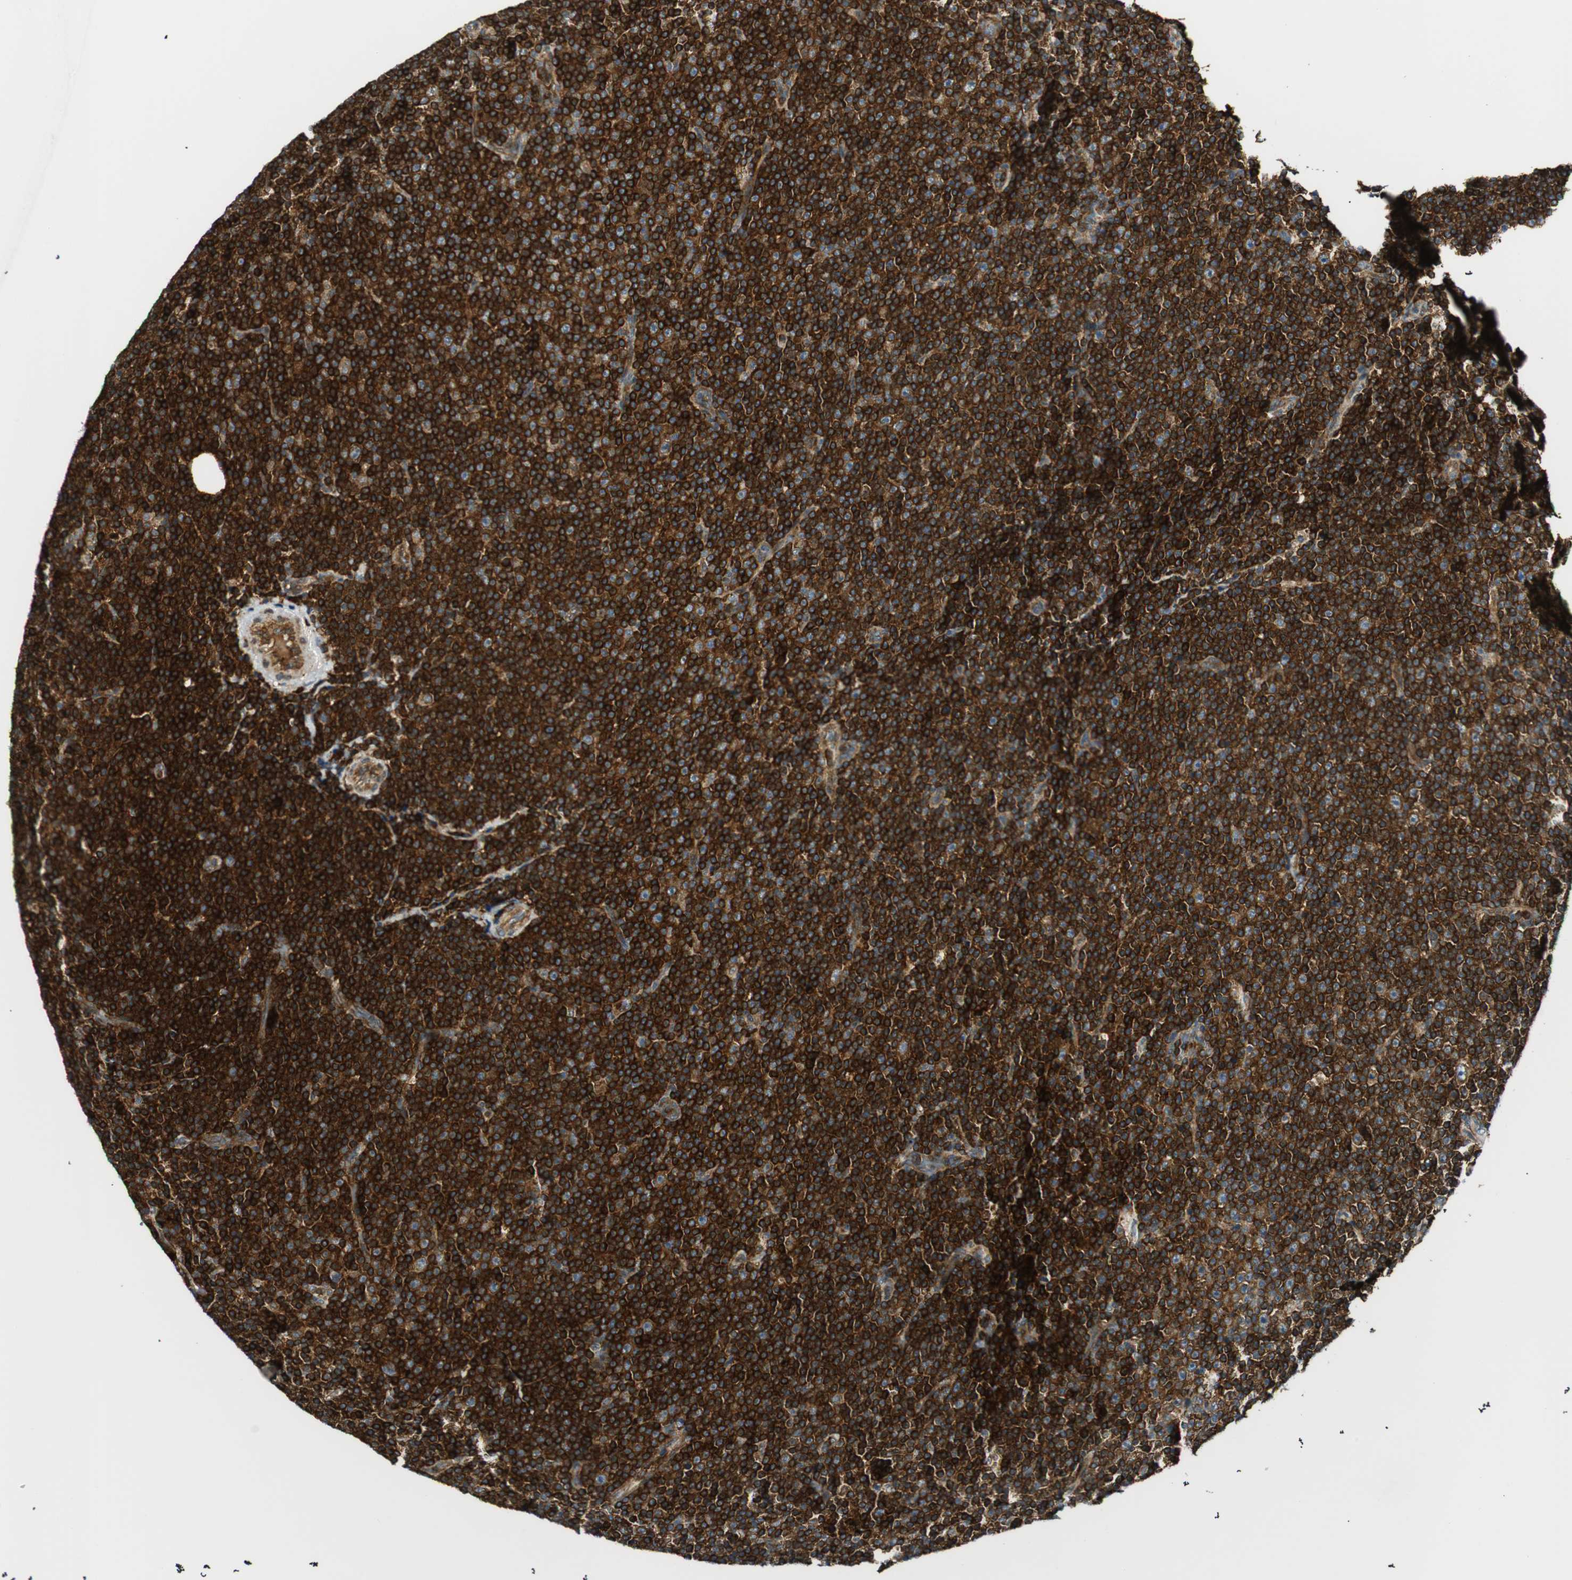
{"staining": {"intensity": "strong", "quantity": ">75%", "location": "cytoplasmic/membranous"}, "tissue": "lymphoma", "cell_type": "Tumor cells", "image_type": "cancer", "snomed": [{"axis": "morphology", "description": "Malignant lymphoma, non-Hodgkin's type, Low grade"}, {"axis": "topography", "description": "Lymph node"}], "caption": "Immunohistochemical staining of lymphoma demonstrates high levels of strong cytoplasmic/membranous protein staining in about >75% of tumor cells.", "gene": "ABI1", "patient": {"sex": "female", "age": 67}}